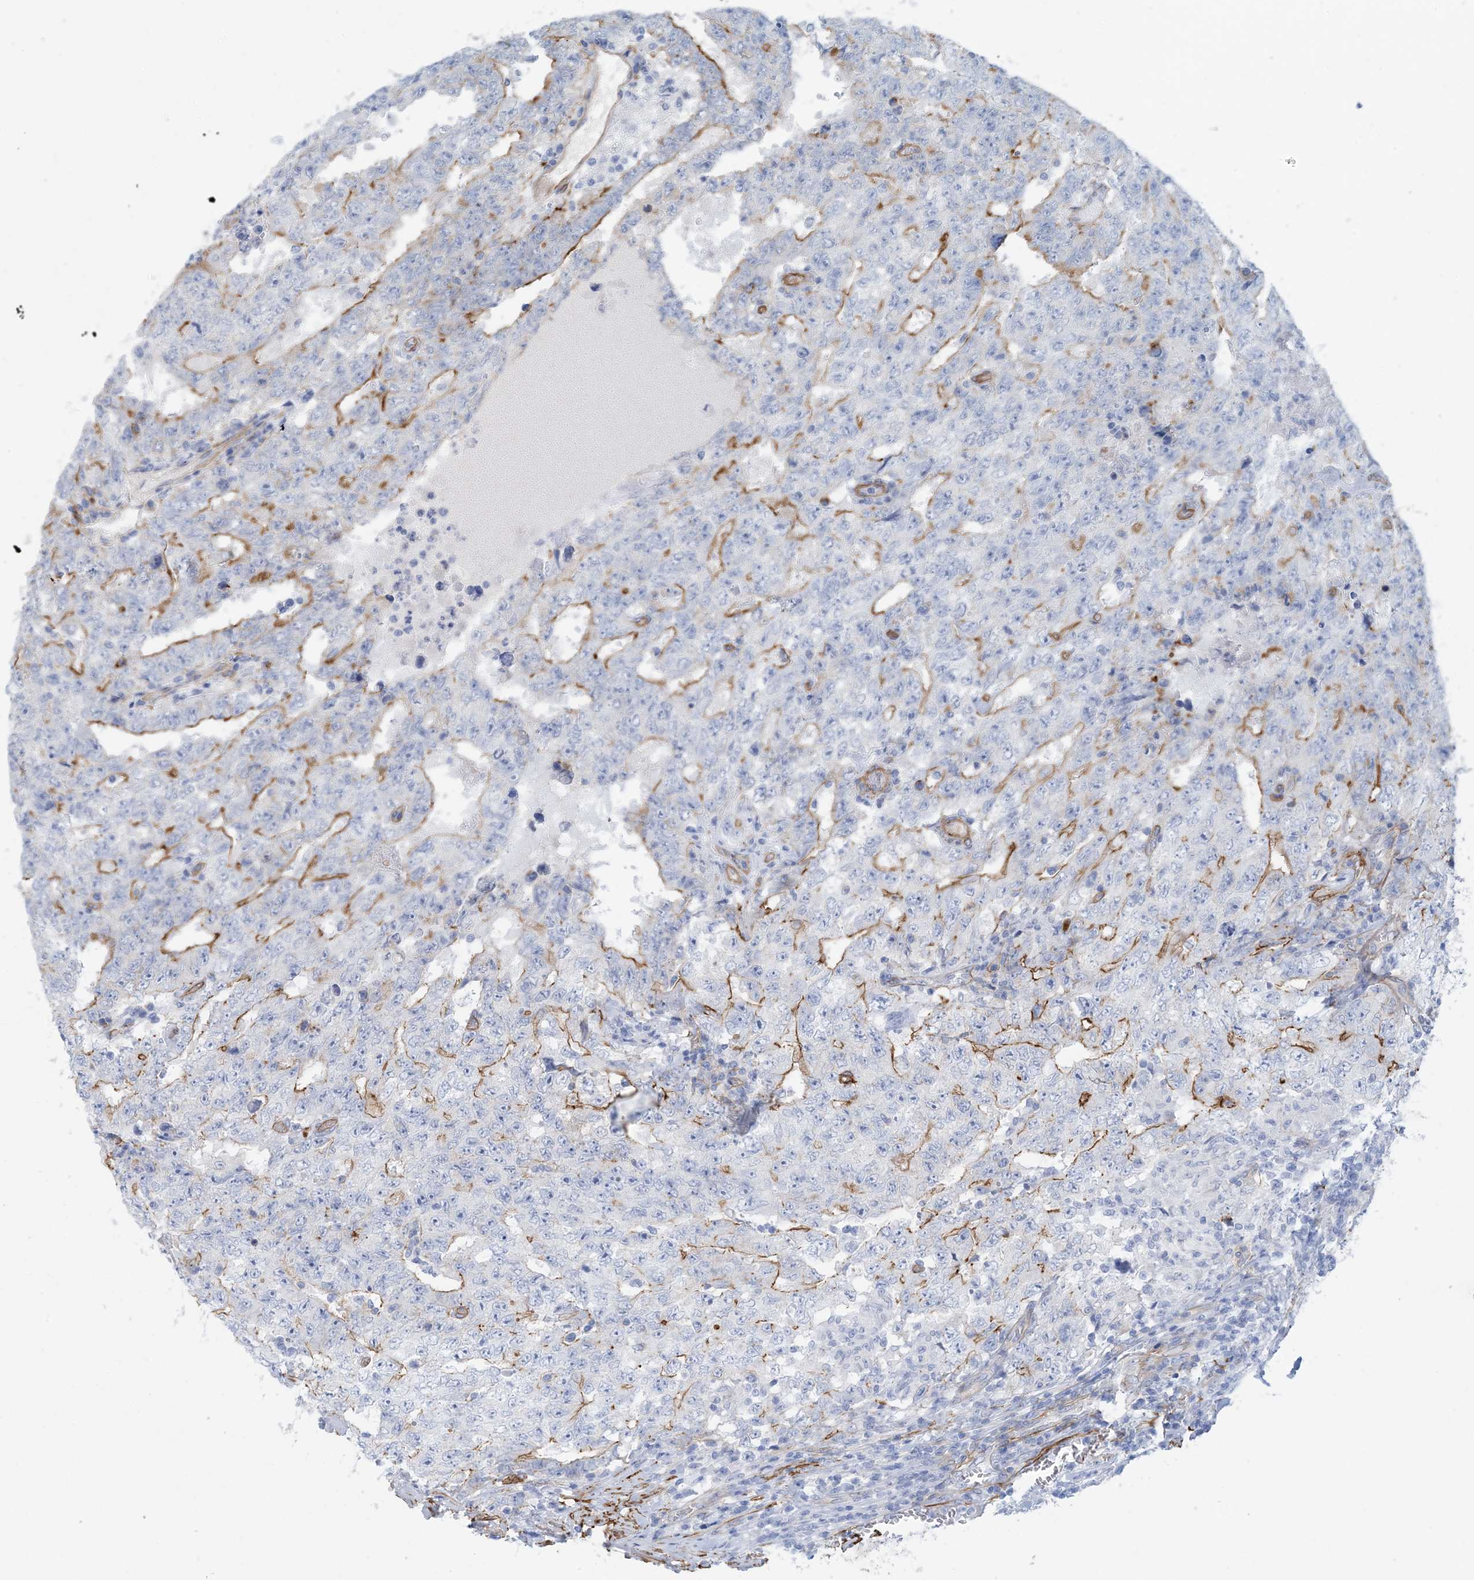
{"staining": {"intensity": "moderate", "quantity": "<25%", "location": "cytoplasmic/membranous"}, "tissue": "testis cancer", "cell_type": "Tumor cells", "image_type": "cancer", "snomed": [{"axis": "morphology", "description": "Carcinoma, Embryonal, NOS"}, {"axis": "topography", "description": "Testis"}], "caption": "There is low levels of moderate cytoplasmic/membranous staining in tumor cells of testis embryonal carcinoma, as demonstrated by immunohistochemical staining (brown color).", "gene": "SHANK1", "patient": {"sex": "male", "age": 26}}